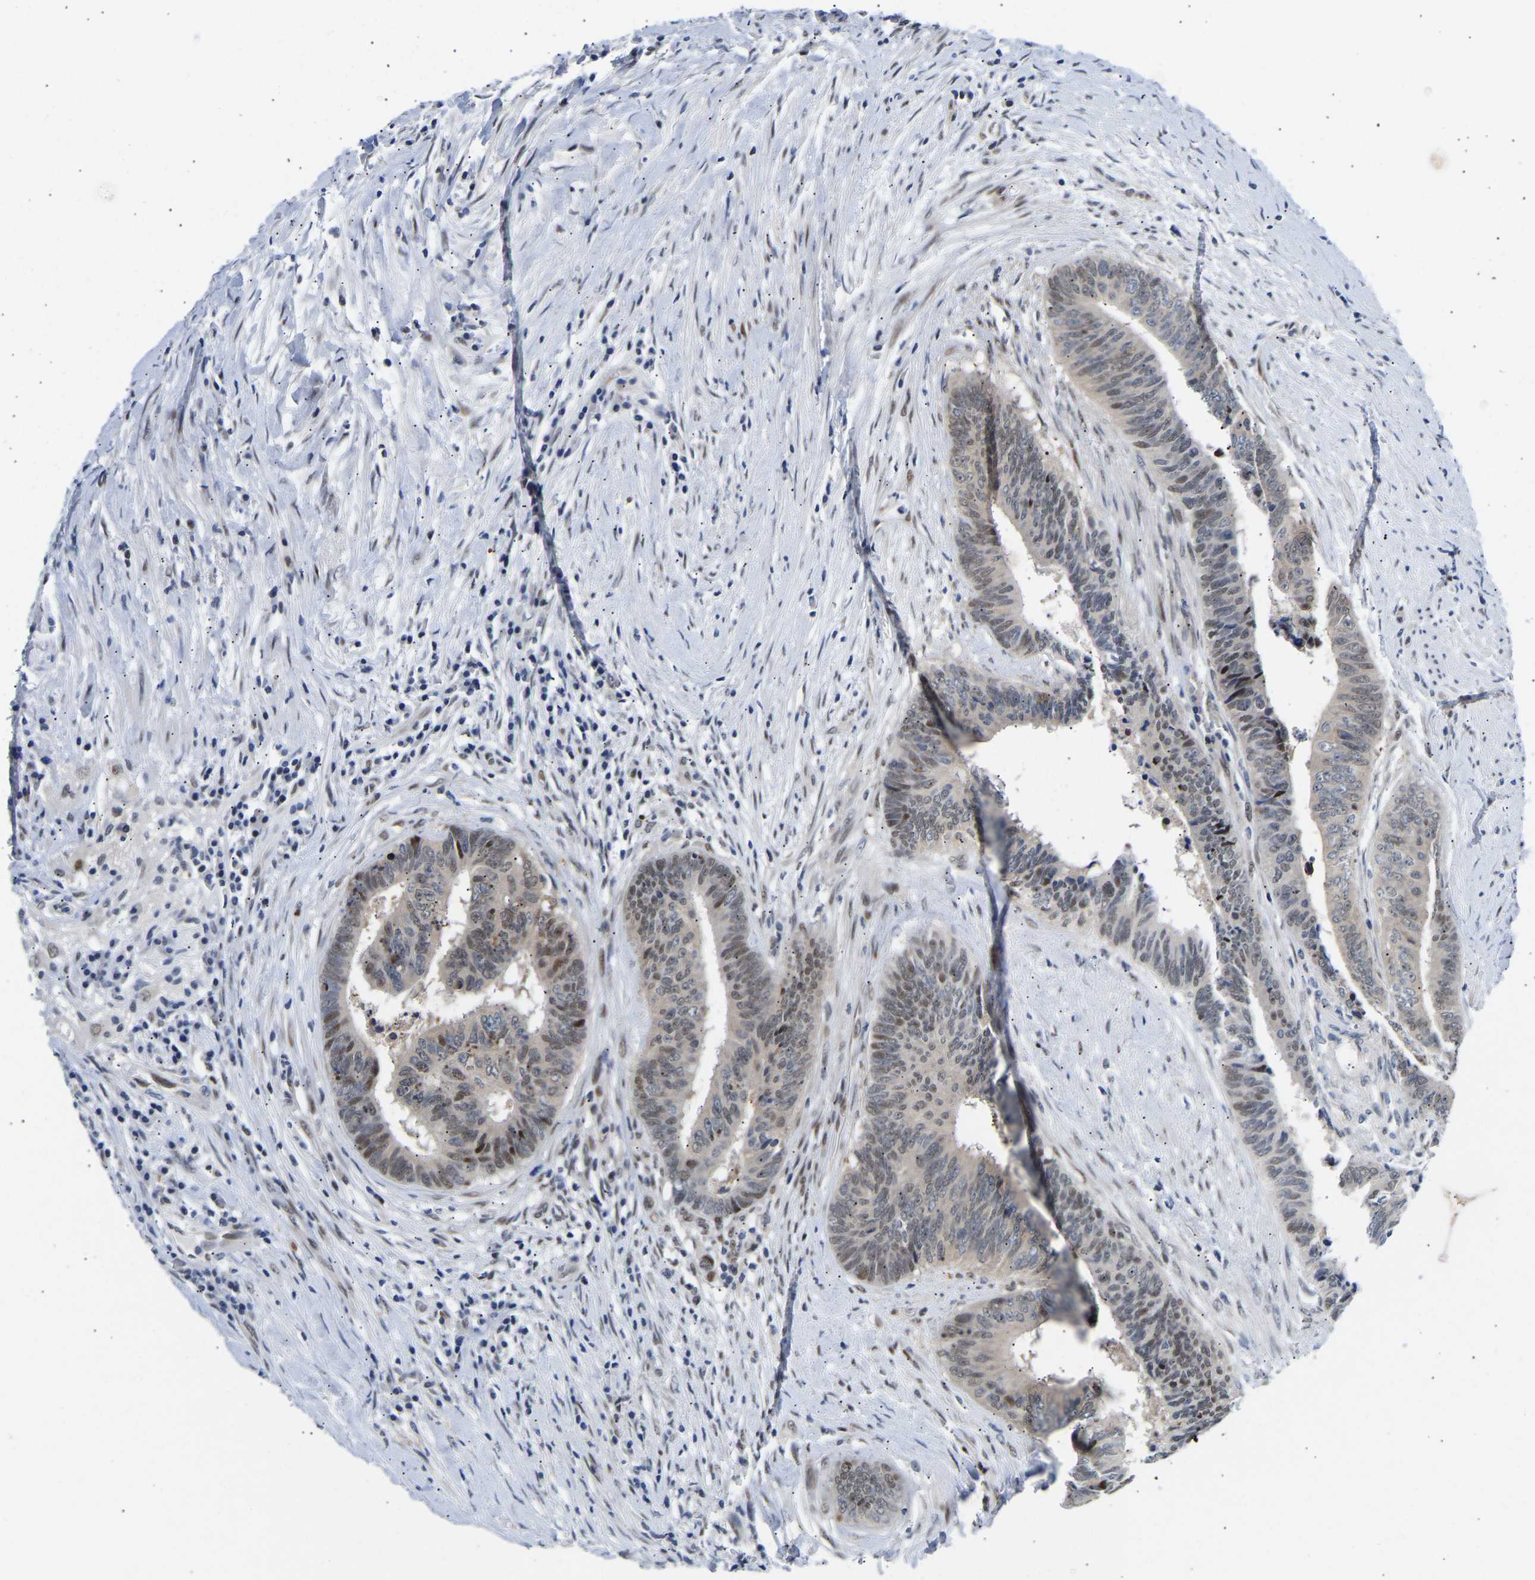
{"staining": {"intensity": "moderate", "quantity": "<25%", "location": "nuclear"}, "tissue": "colorectal cancer", "cell_type": "Tumor cells", "image_type": "cancer", "snomed": [{"axis": "morphology", "description": "Adenocarcinoma, NOS"}, {"axis": "topography", "description": "Rectum"}], "caption": "Colorectal adenocarcinoma was stained to show a protein in brown. There is low levels of moderate nuclear positivity in approximately <25% of tumor cells.", "gene": "PTRHD1", "patient": {"sex": "male", "age": 72}}